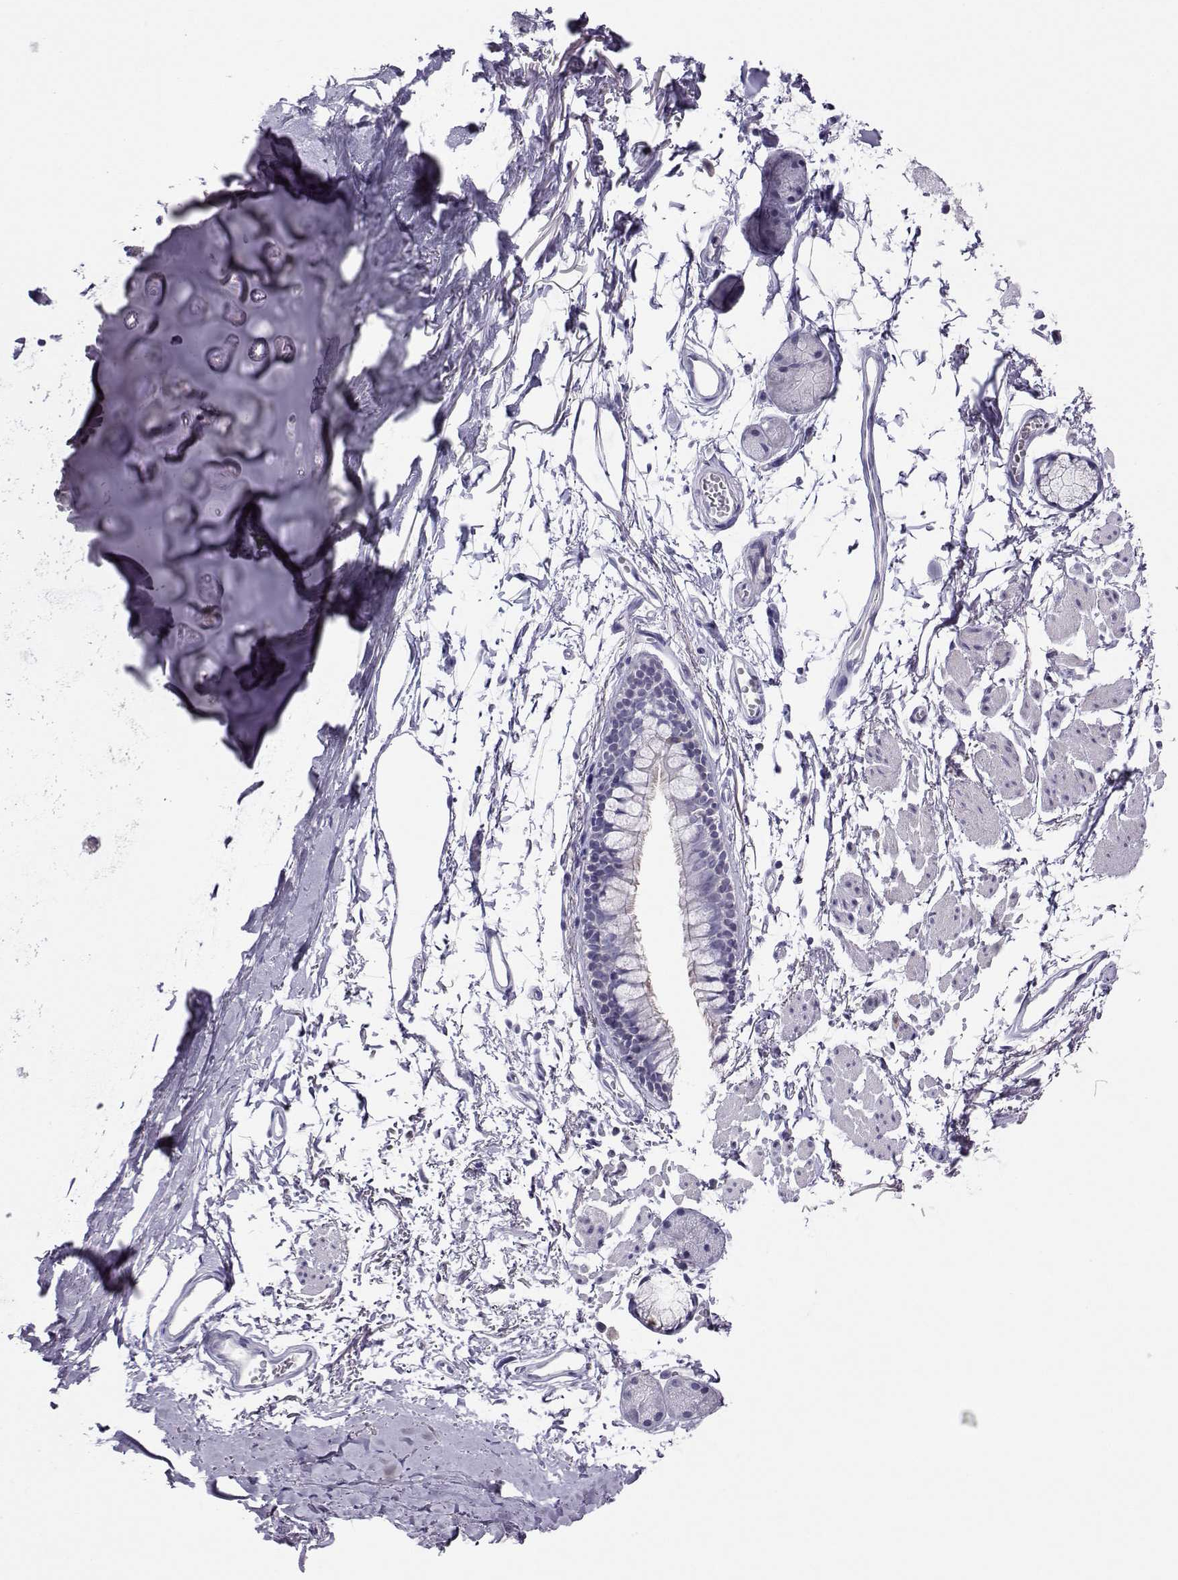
{"staining": {"intensity": "negative", "quantity": "none", "location": "none"}, "tissue": "adipose tissue", "cell_type": "Adipocytes", "image_type": "normal", "snomed": [{"axis": "morphology", "description": "Normal tissue, NOS"}, {"axis": "topography", "description": "Cartilage tissue"}, {"axis": "topography", "description": "Bronchus"}], "caption": "Immunohistochemistry micrograph of benign adipose tissue: human adipose tissue stained with DAB (3,3'-diaminobenzidine) reveals no significant protein staining in adipocytes.", "gene": "PGK1", "patient": {"sex": "female", "age": 79}}